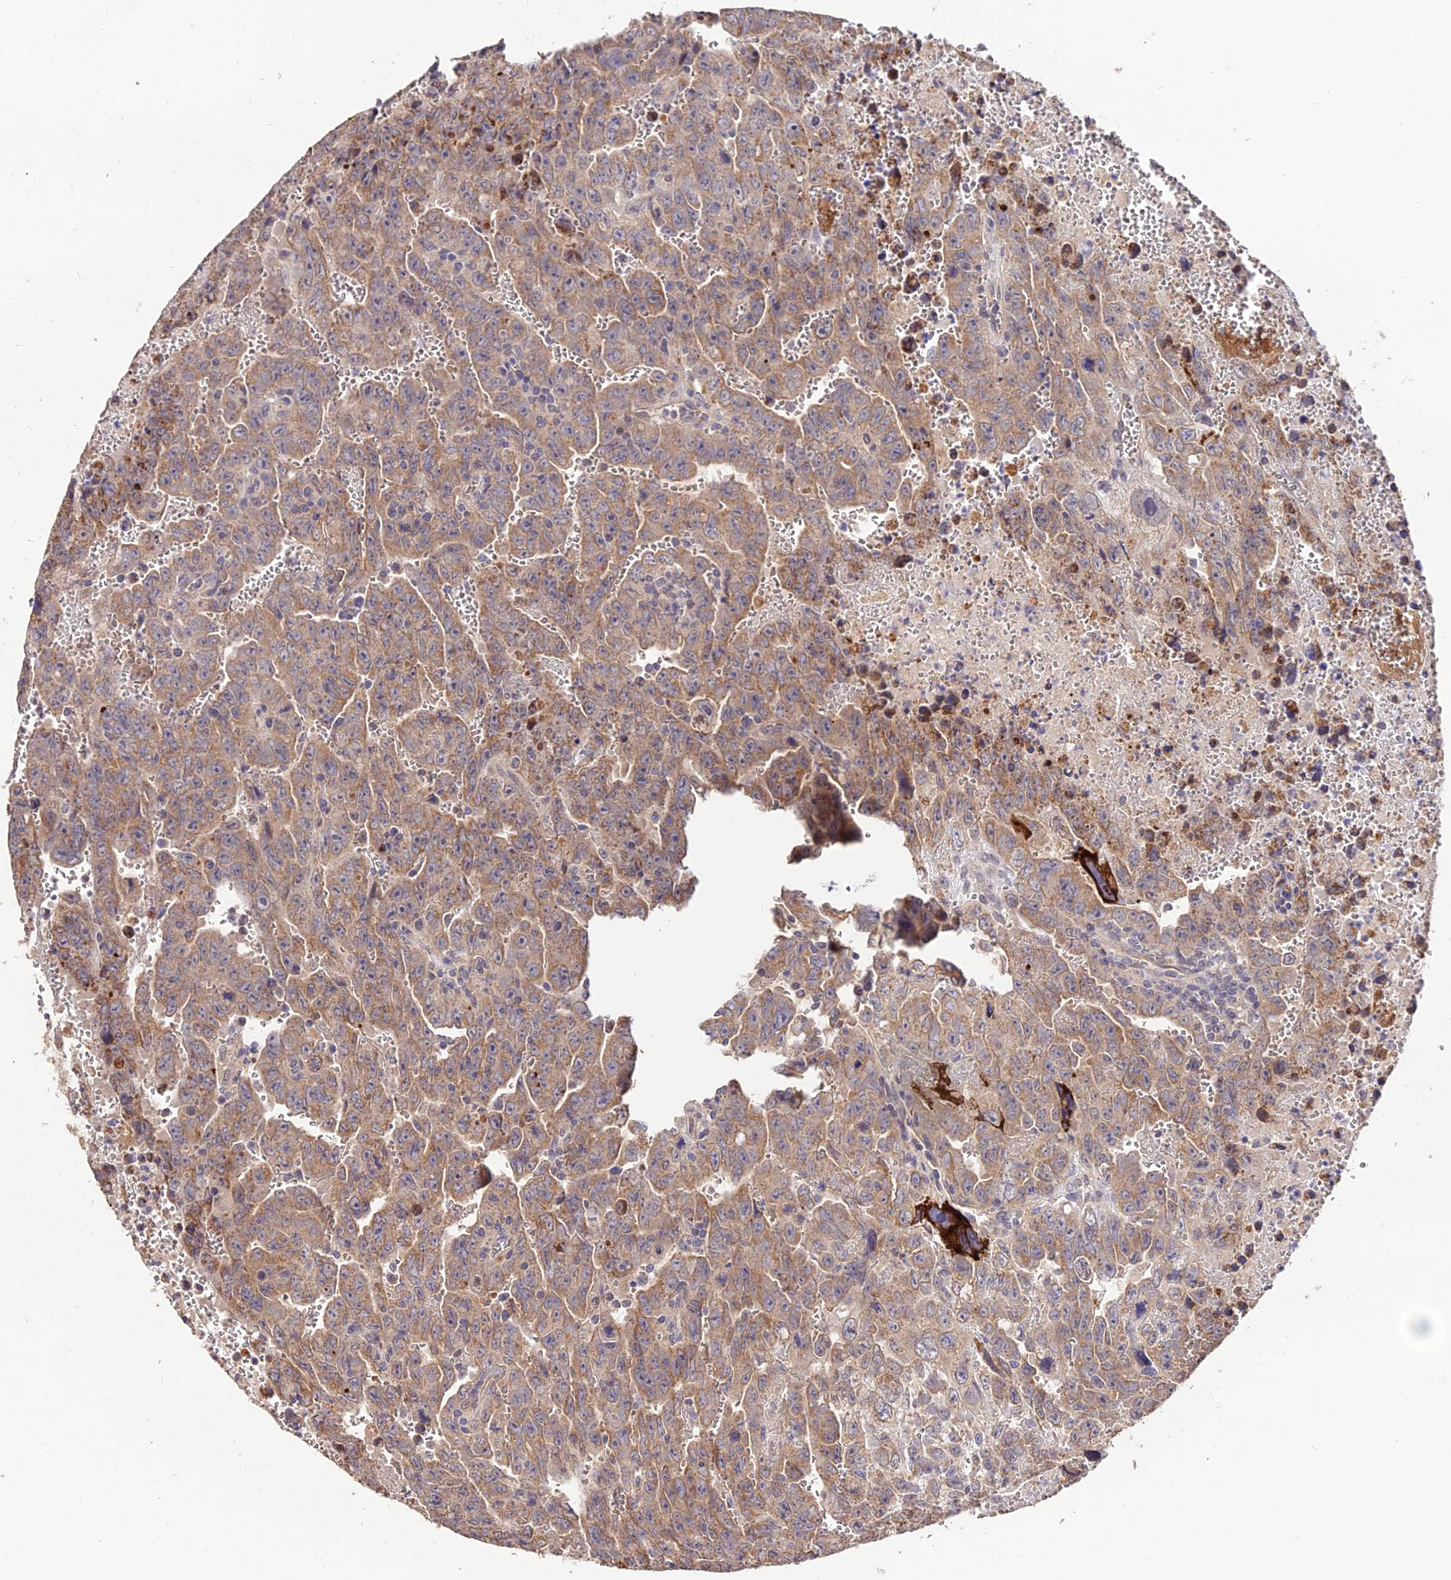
{"staining": {"intensity": "weak", "quantity": ">75%", "location": "cytoplasmic/membranous"}, "tissue": "testis cancer", "cell_type": "Tumor cells", "image_type": "cancer", "snomed": [{"axis": "morphology", "description": "Carcinoma, Embryonal, NOS"}, {"axis": "topography", "description": "Testis"}], "caption": "DAB immunohistochemical staining of testis cancer displays weak cytoplasmic/membranous protein positivity in approximately >75% of tumor cells.", "gene": "SDHD", "patient": {"sex": "male", "age": 28}}